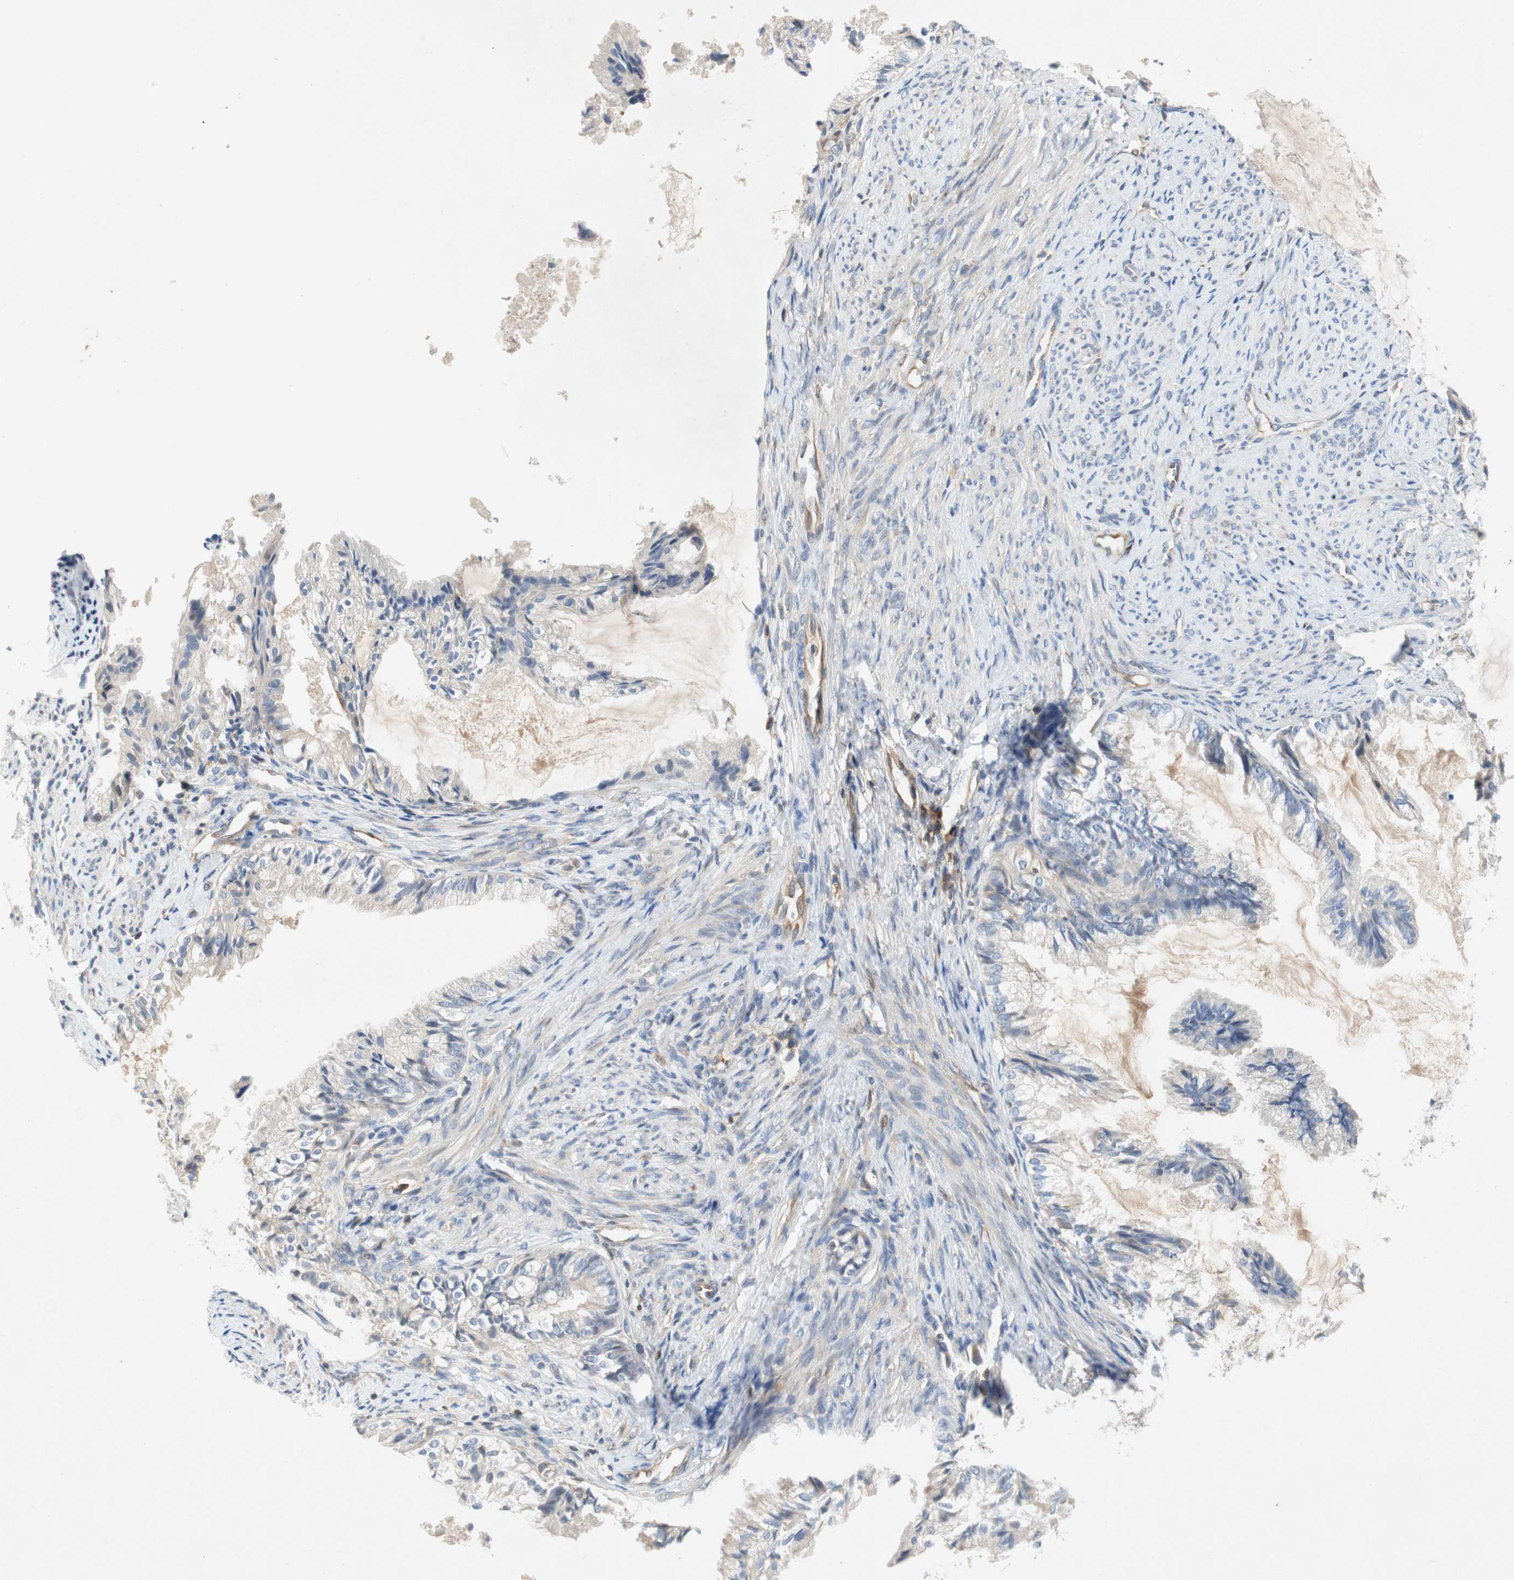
{"staining": {"intensity": "negative", "quantity": "none", "location": "none"}, "tissue": "cervical cancer", "cell_type": "Tumor cells", "image_type": "cancer", "snomed": [{"axis": "morphology", "description": "Normal tissue, NOS"}, {"axis": "morphology", "description": "Adenocarcinoma, NOS"}, {"axis": "topography", "description": "Cervix"}, {"axis": "topography", "description": "Endometrium"}], "caption": "Immunohistochemistry (IHC) micrograph of neoplastic tissue: human cervical adenocarcinoma stained with DAB (3,3'-diaminobenzidine) reveals no significant protein staining in tumor cells. The staining is performed using DAB brown chromogen with nuclei counter-stained in using hematoxylin.", "gene": "RELB", "patient": {"sex": "female", "age": 86}}